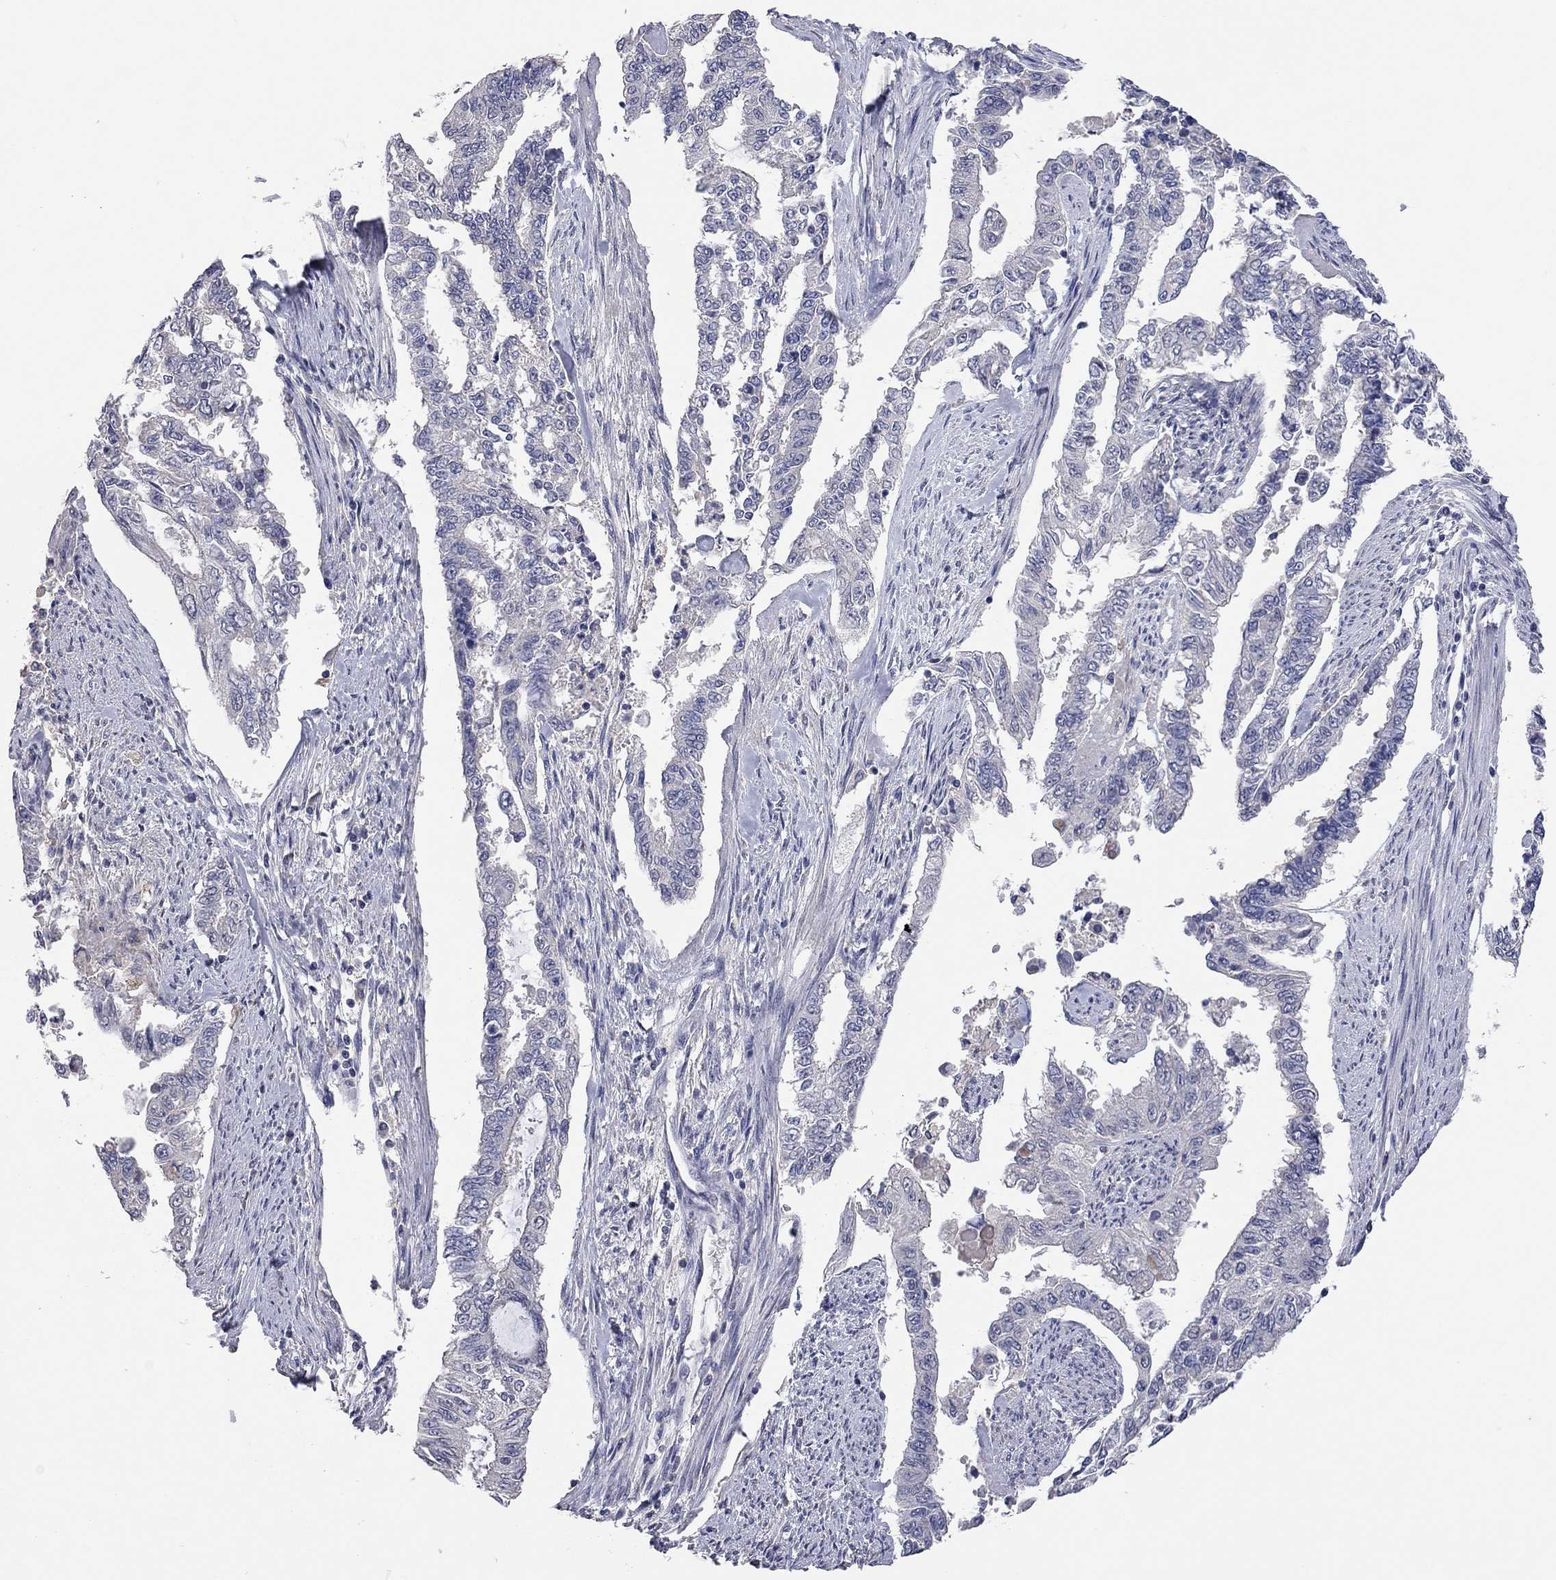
{"staining": {"intensity": "negative", "quantity": "none", "location": "none"}, "tissue": "endometrial cancer", "cell_type": "Tumor cells", "image_type": "cancer", "snomed": [{"axis": "morphology", "description": "Adenocarcinoma, NOS"}, {"axis": "topography", "description": "Uterus"}], "caption": "This is an immunohistochemistry (IHC) image of human endometrial cancer. There is no expression in tumor cells.", "gene": "MMP13", "patient": {"sex": "female", "age": 59}}